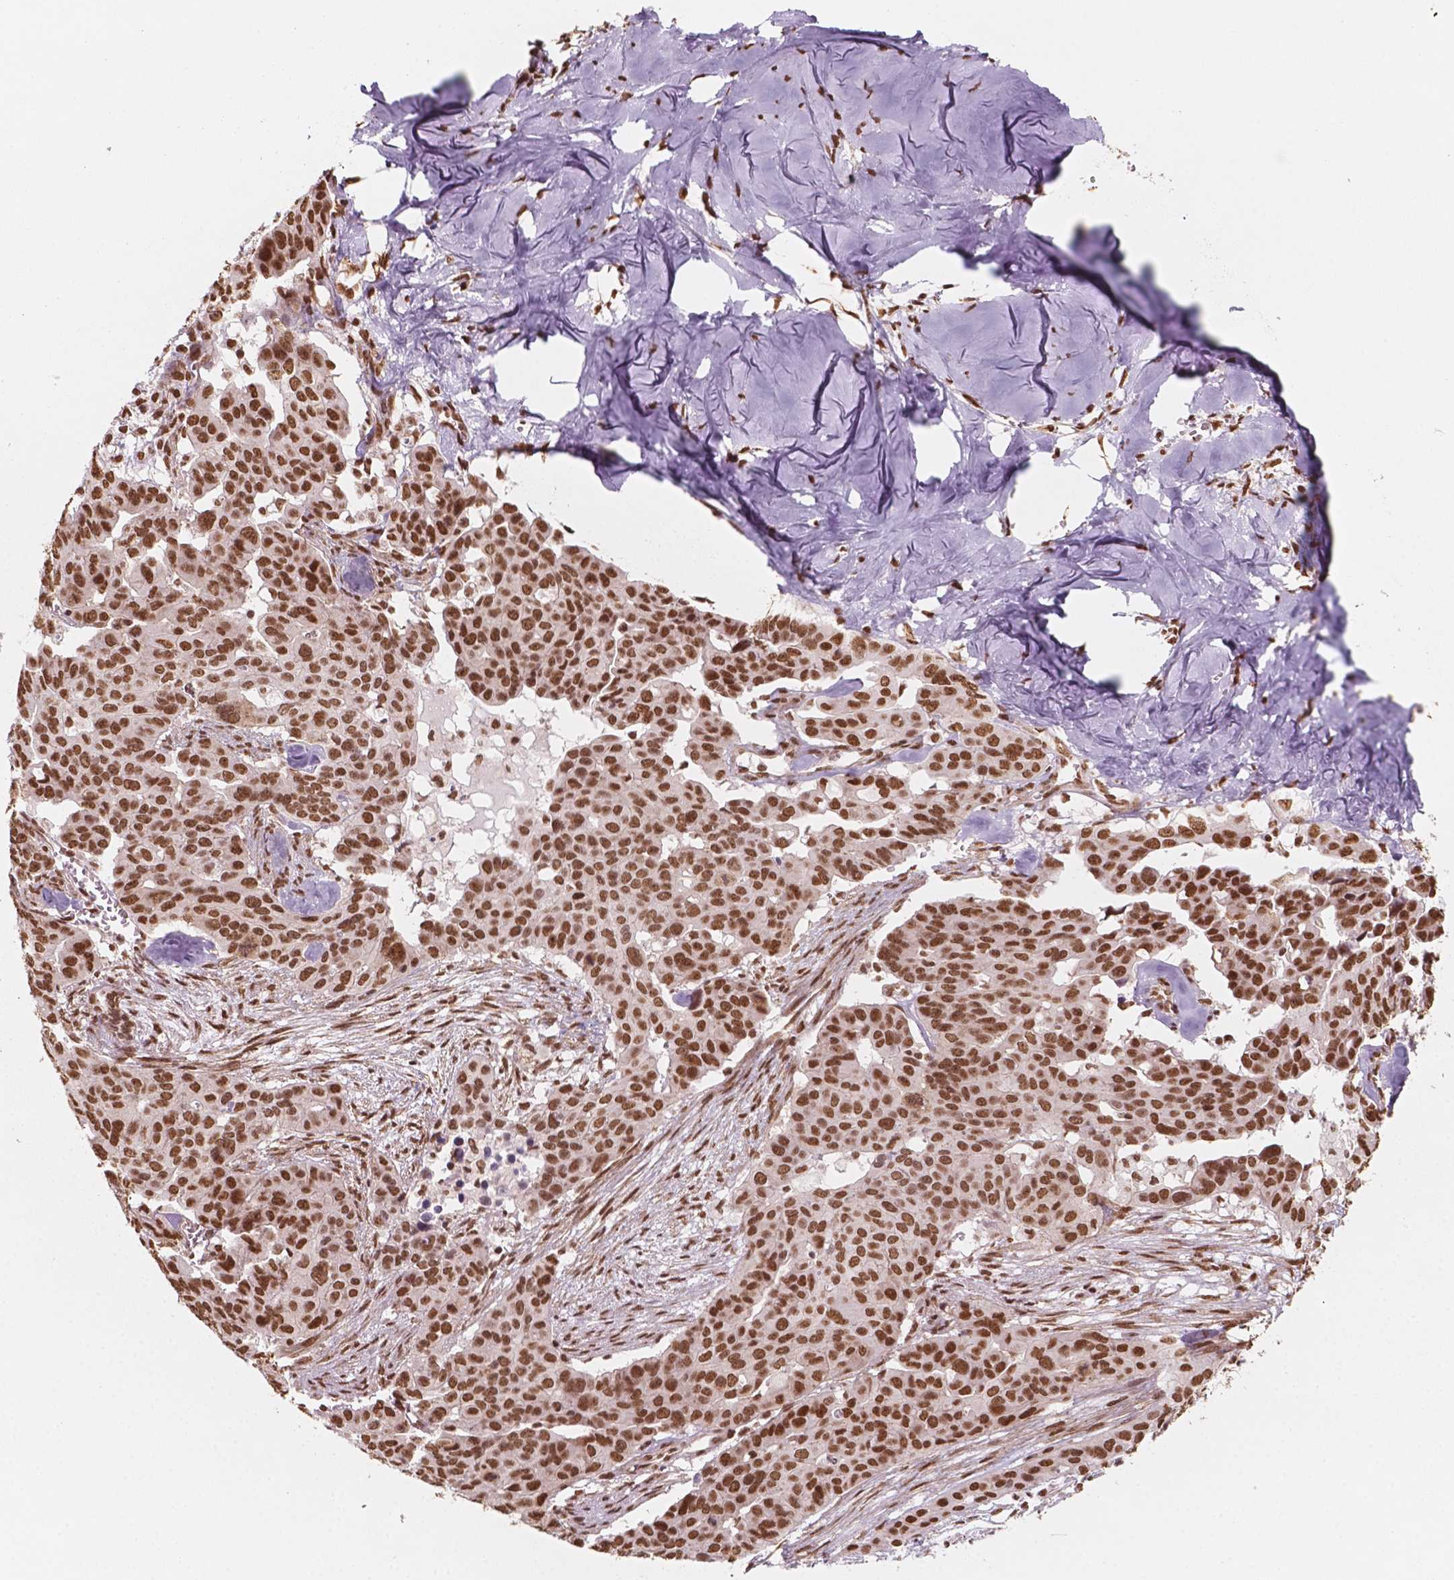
{"staining": {"intensity": "moderate", "quantity": ">75%", "location": "nuclear"}, "tissue": "ovarian cancer", "cell_type": "Tumor cells", "image_type": "cancer", "snomed": [{"axis": "morphology", "description": "Carcinoma, endometroid"}, {"axis": "topography", "description": "Ovary"}], "caption": "Endometroid carcinoma (ovarian) stained with a brown dye exhibits moderate nuclear positive staining in about >75% of tumor cells.", "gene": "GTF3C5", "patient": {"sex": "female", "age": 78}}